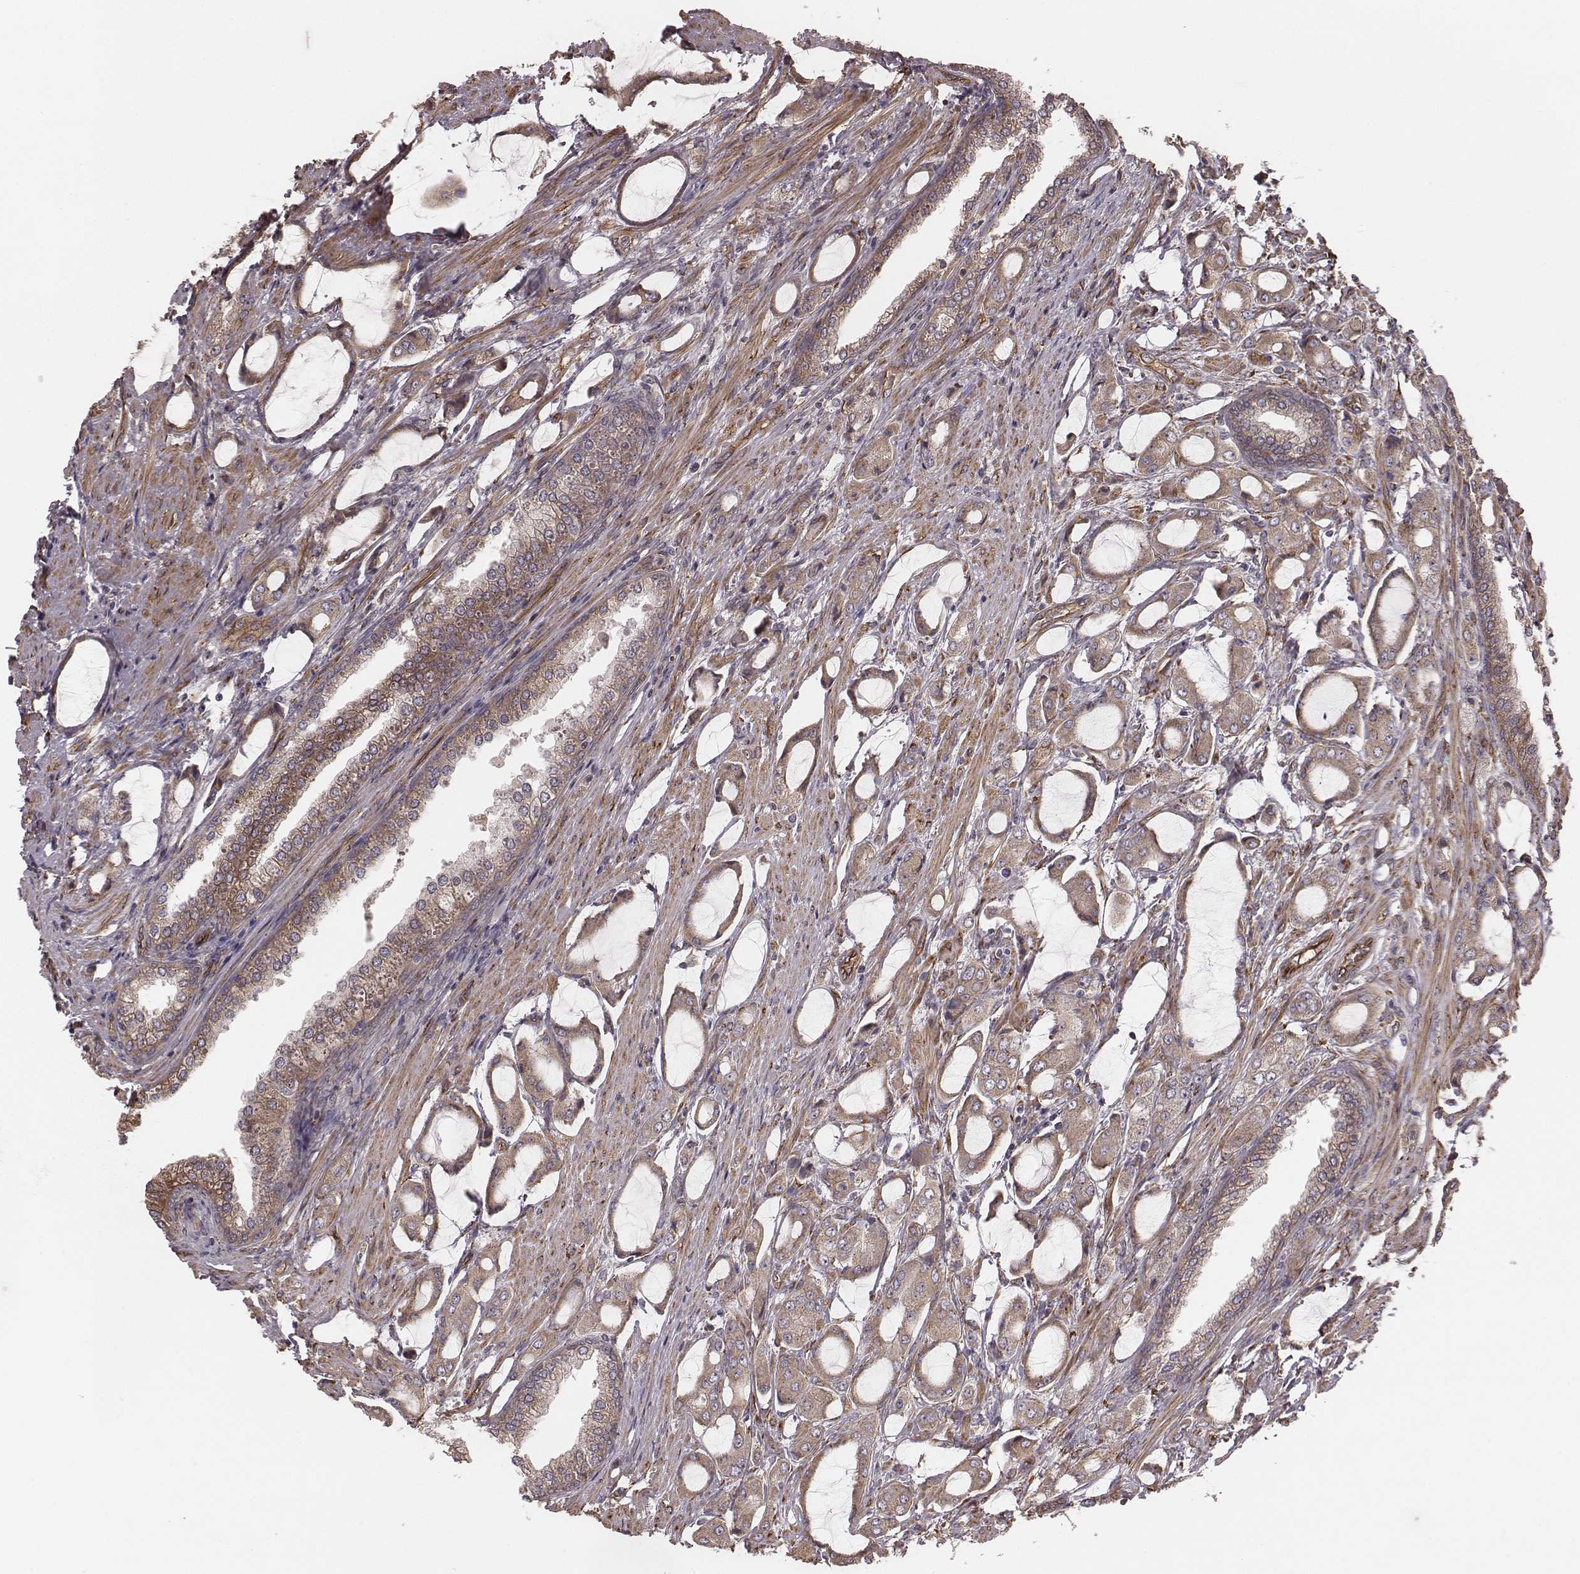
{"staining": {"intensity": "moderate", "quantity": ">75%", "location": "cytoplasmic/membranous"}, "tissue": "prostate cancer", "cell_type": "Tumor cells", "image_type": "cancer", "snomed": [{"axis": "morphology", "description": "Adenocarcinoma, NOS"}, {"axis": "topography", "description": "Prostate"}], "caption": "Immunohistochemical staining of human prostate adenocarcinoma exhibits moderate cytoplasmic/membranous protein positivity in approximately >75% of tumor cells.", "gene": "PALMD", "patient": {"sex": "male", "age": 63}}